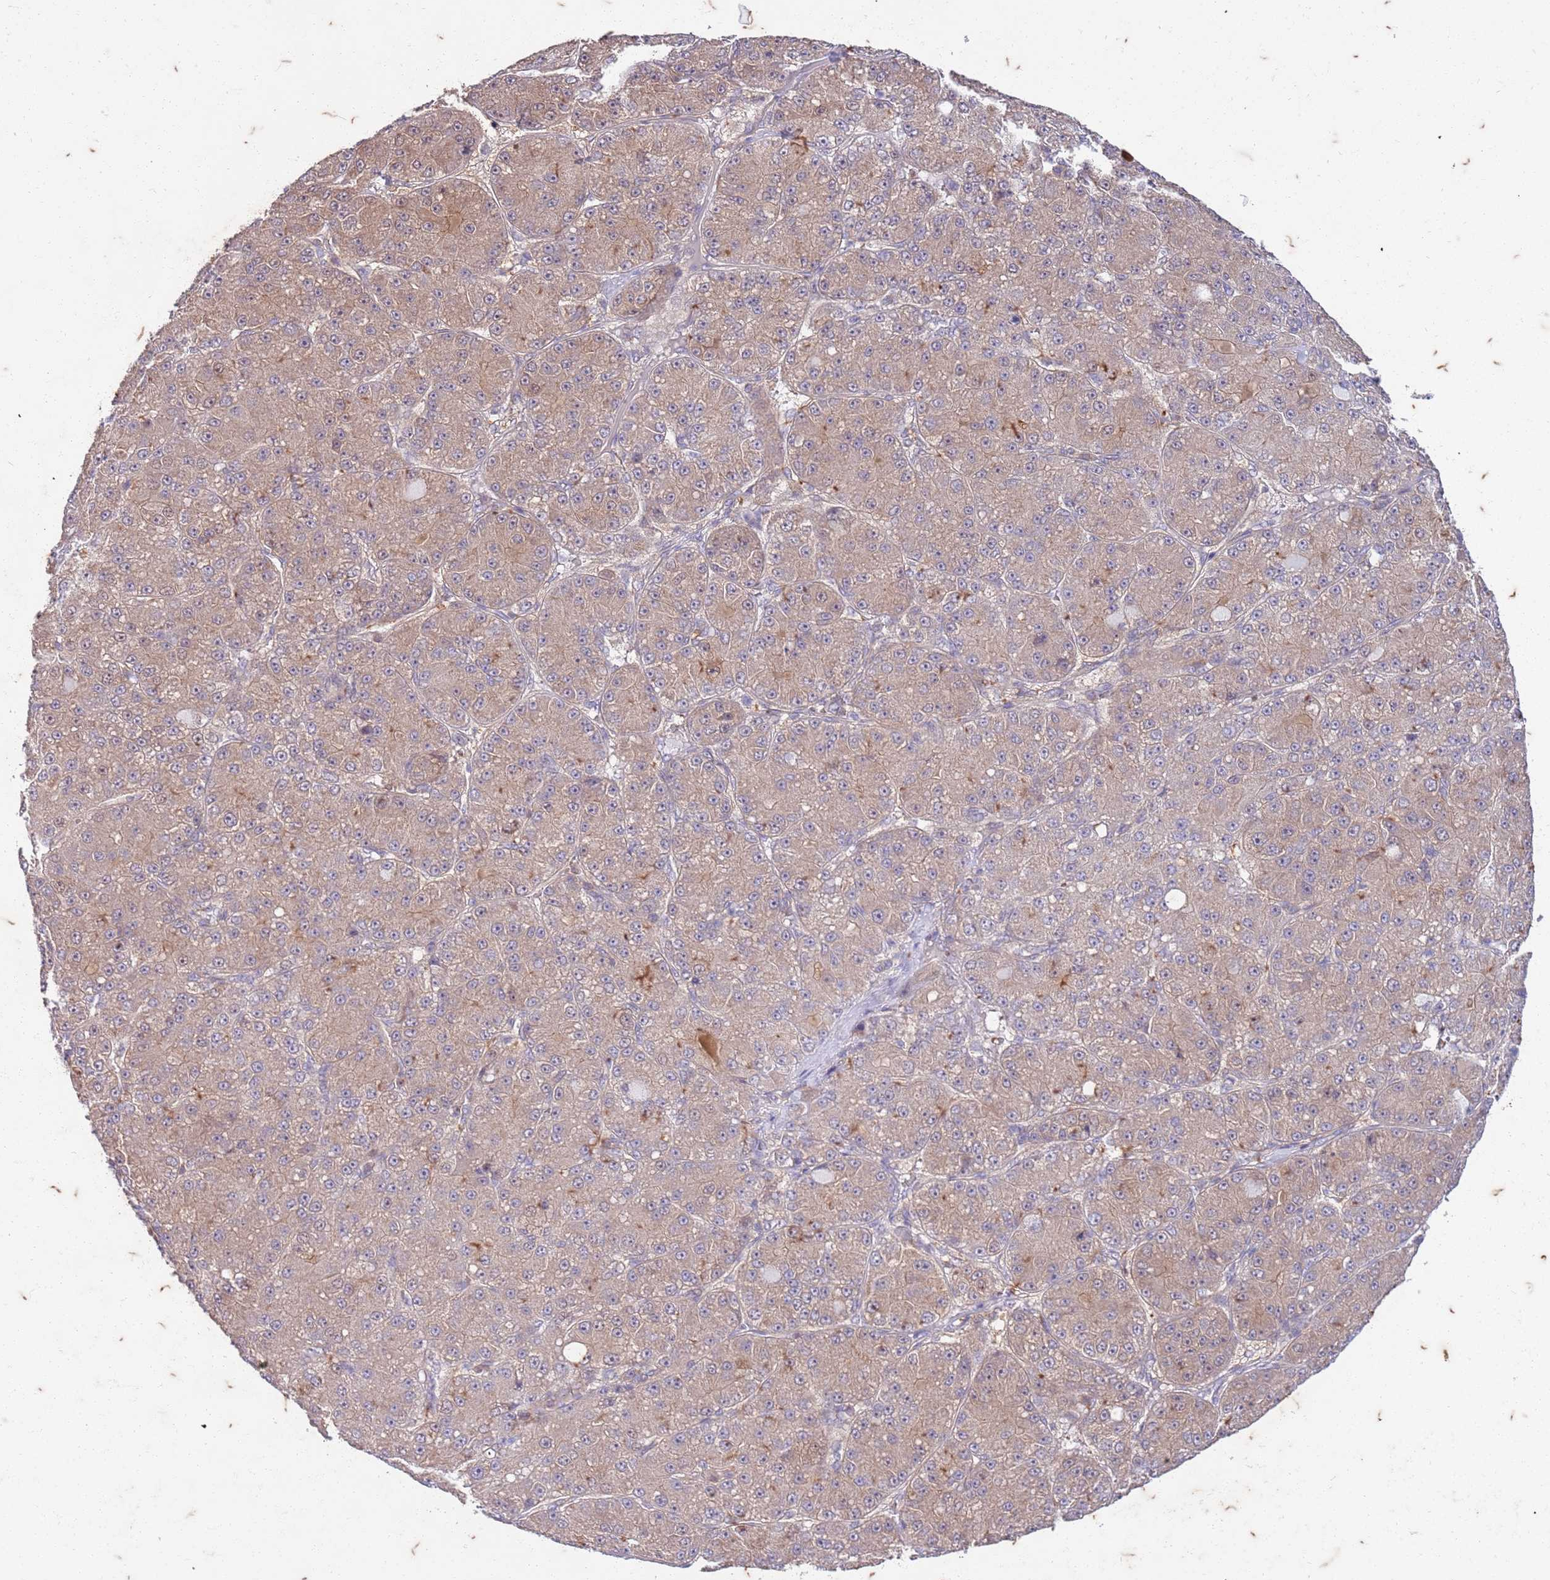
{"staining": {"intensity": "weak", "quantity": ">75%", "location": "cytoplasmic/membranous"}, "tissue": "liver cancer", "cell_type": "Tumor cells", "image_type": "cancer", "snomed": [{"axis": "morphology", "description": "Carcinoma, Hepatocellular, NOS"}, {"axis": "topography", "description": "Liver"}], "caption": "Tumor cells reveal weak cytoplasmic/membranous staining in approximately >75% of cells in liver cancer (hepatocellular carcinoma). The staining is performed using DAB brown chromogen to label protein expression. The nuclei are counter-stained blue using hematoxylin.", "gene": "RAPGEF3", "patient": {"sex": "male", "age": 67}}